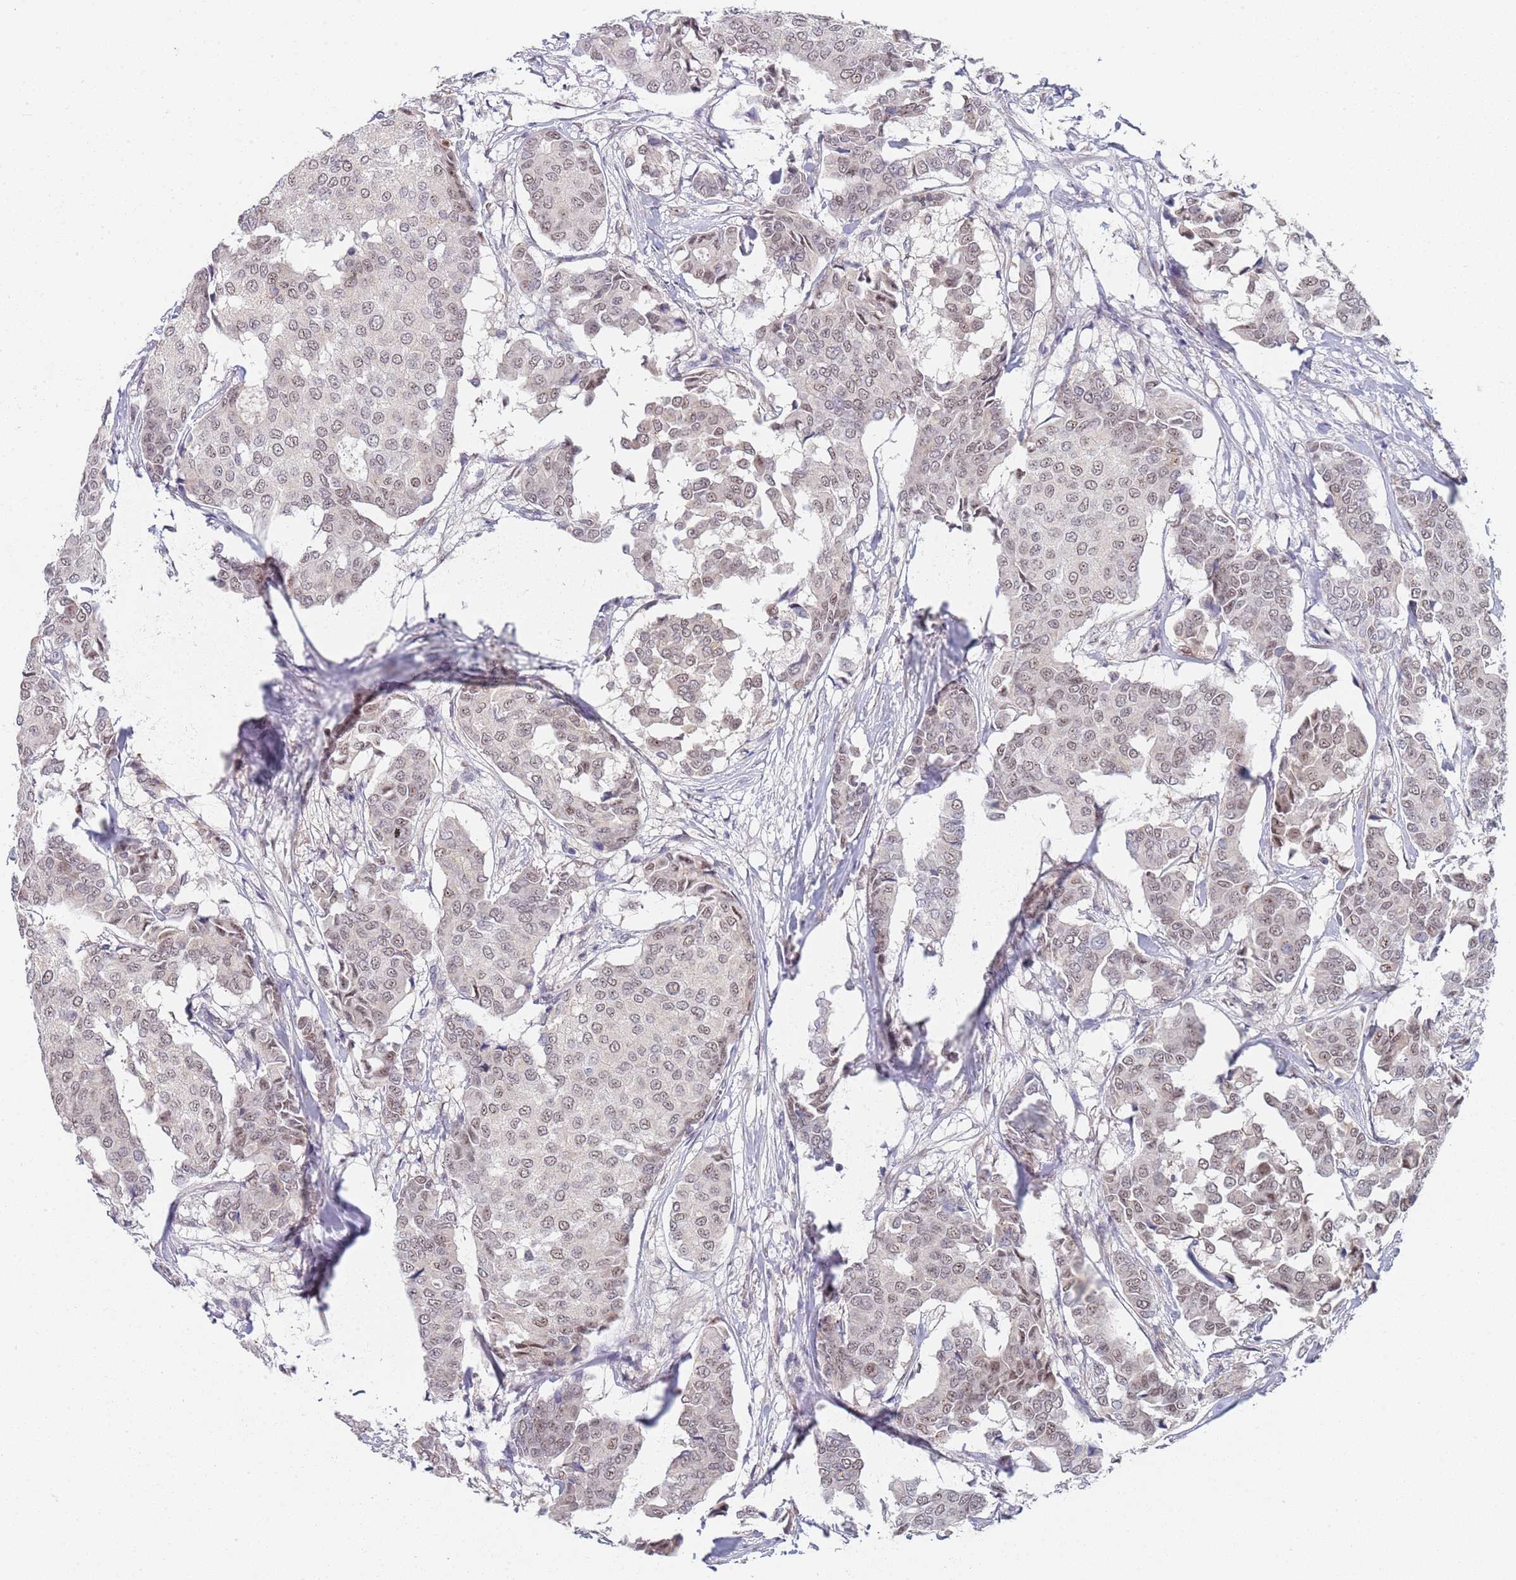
{"staining": {"intensity": "weak", "quantity": "25%-75%", "location": "nuclear"}, "tissue": "breast cancer", "cell_type": "Tumor cells", "image_type": "cancer", "snomed": [{"axis": "morphology", "description": "Duct carcinoma"}, {"axis": "topography", "description": "Breast"}], "caption": "Immunohistochemical staining of breast cancer demonstrates low levels of weak nuclear protein expression in about 25%-75% of tumor cells.", "gene": "PLCL2", "patient": {"sex": "female", "age": 75}}